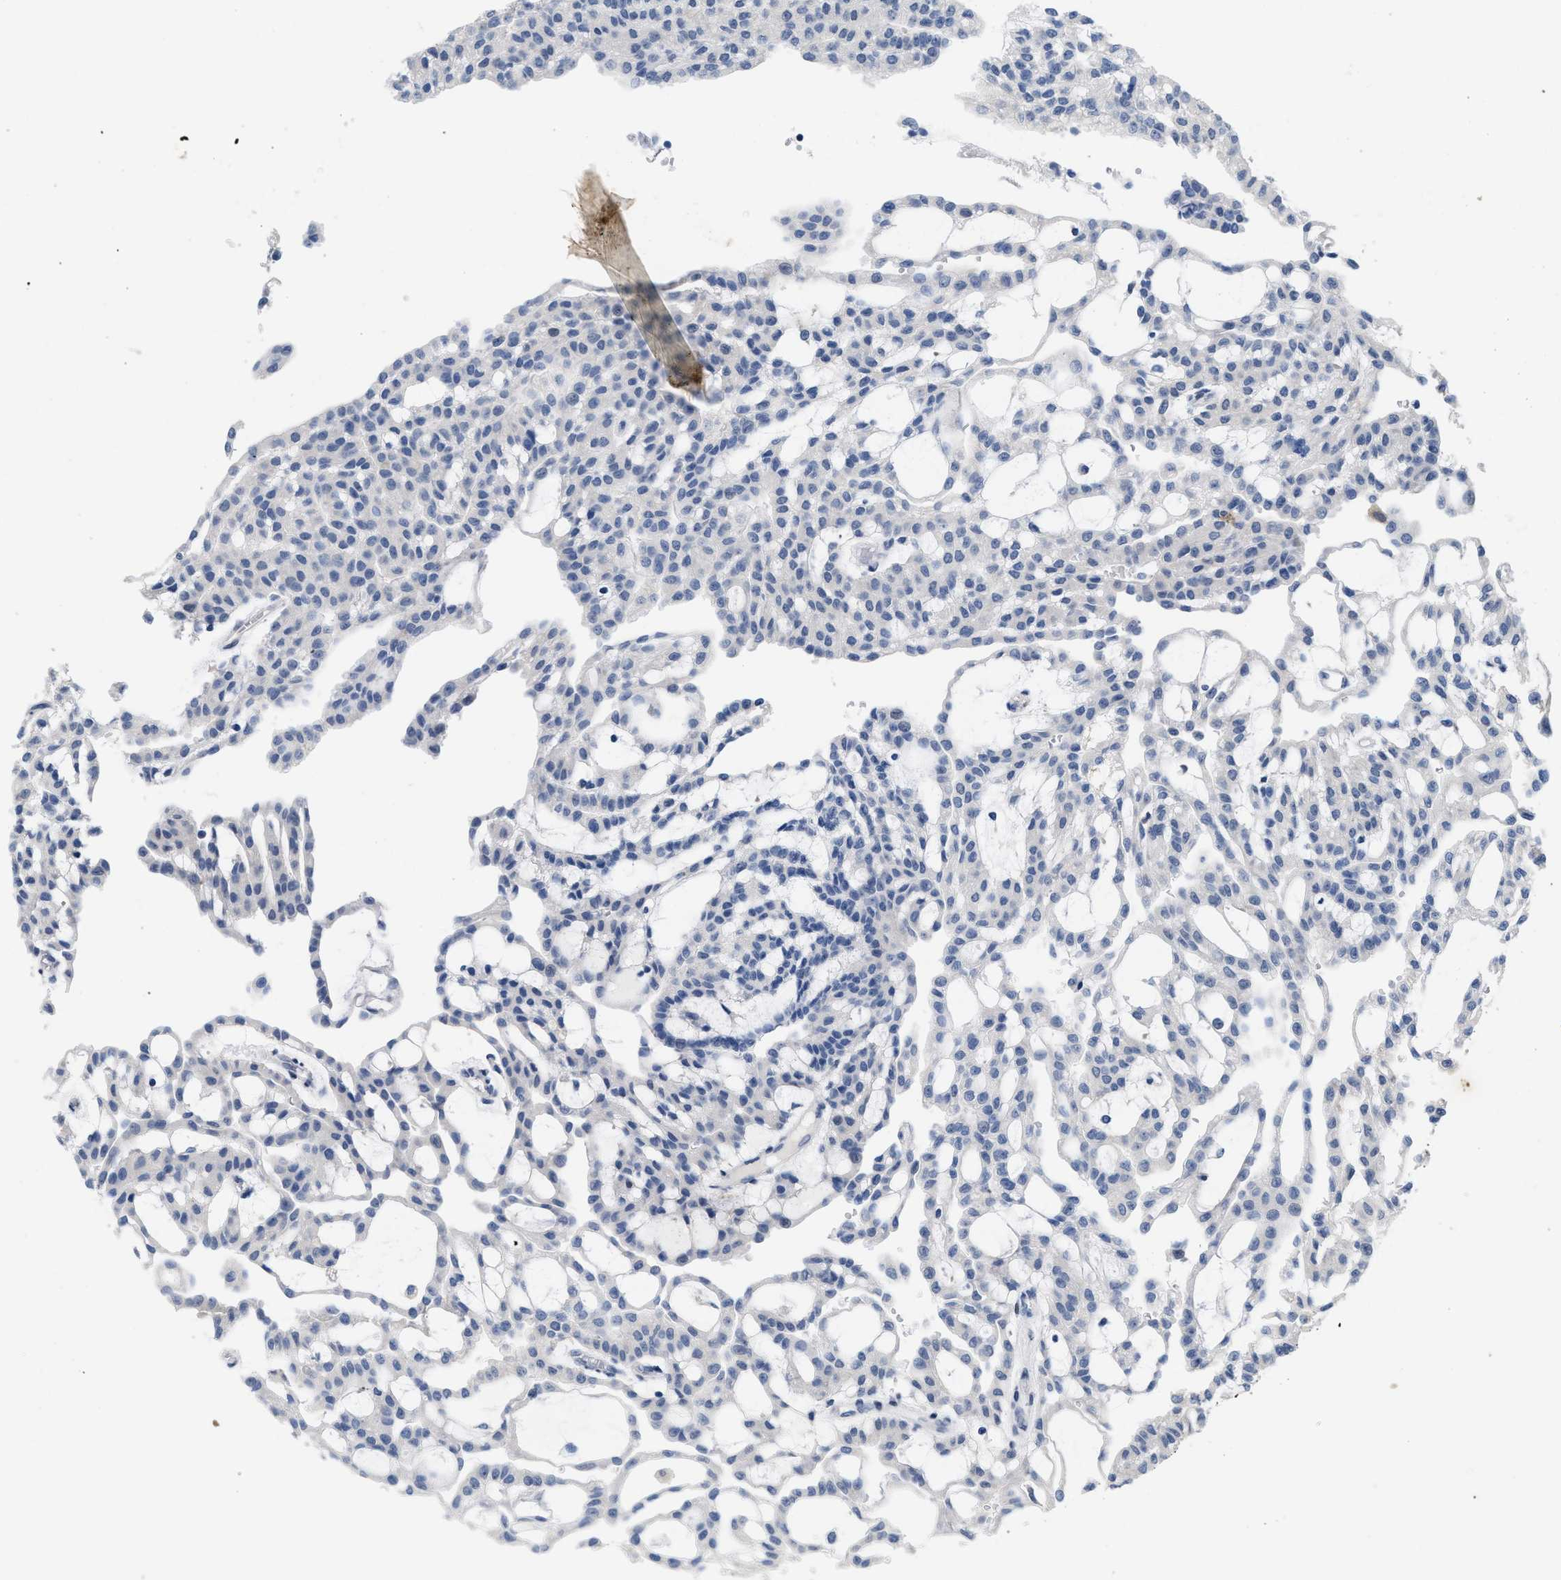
{"staining": {"intensity": "negative", "quantity": "none", "location": "none"}, "tissue": "renal cancer", "cell_type": "Tumor cells", "image_type": "cancer", "snomed": [{"axis": "morphology", "description": "Adenocarcinoma, NOS"}, {"axis": "topography", "description": "Kidney"}], "caption": "This is an immunohistochemistry image of human adenocarcinoma (renal). There is no expression in tumor cells.", "gene": "NFIX", "patient": {"sex": "male", "age": 63}}